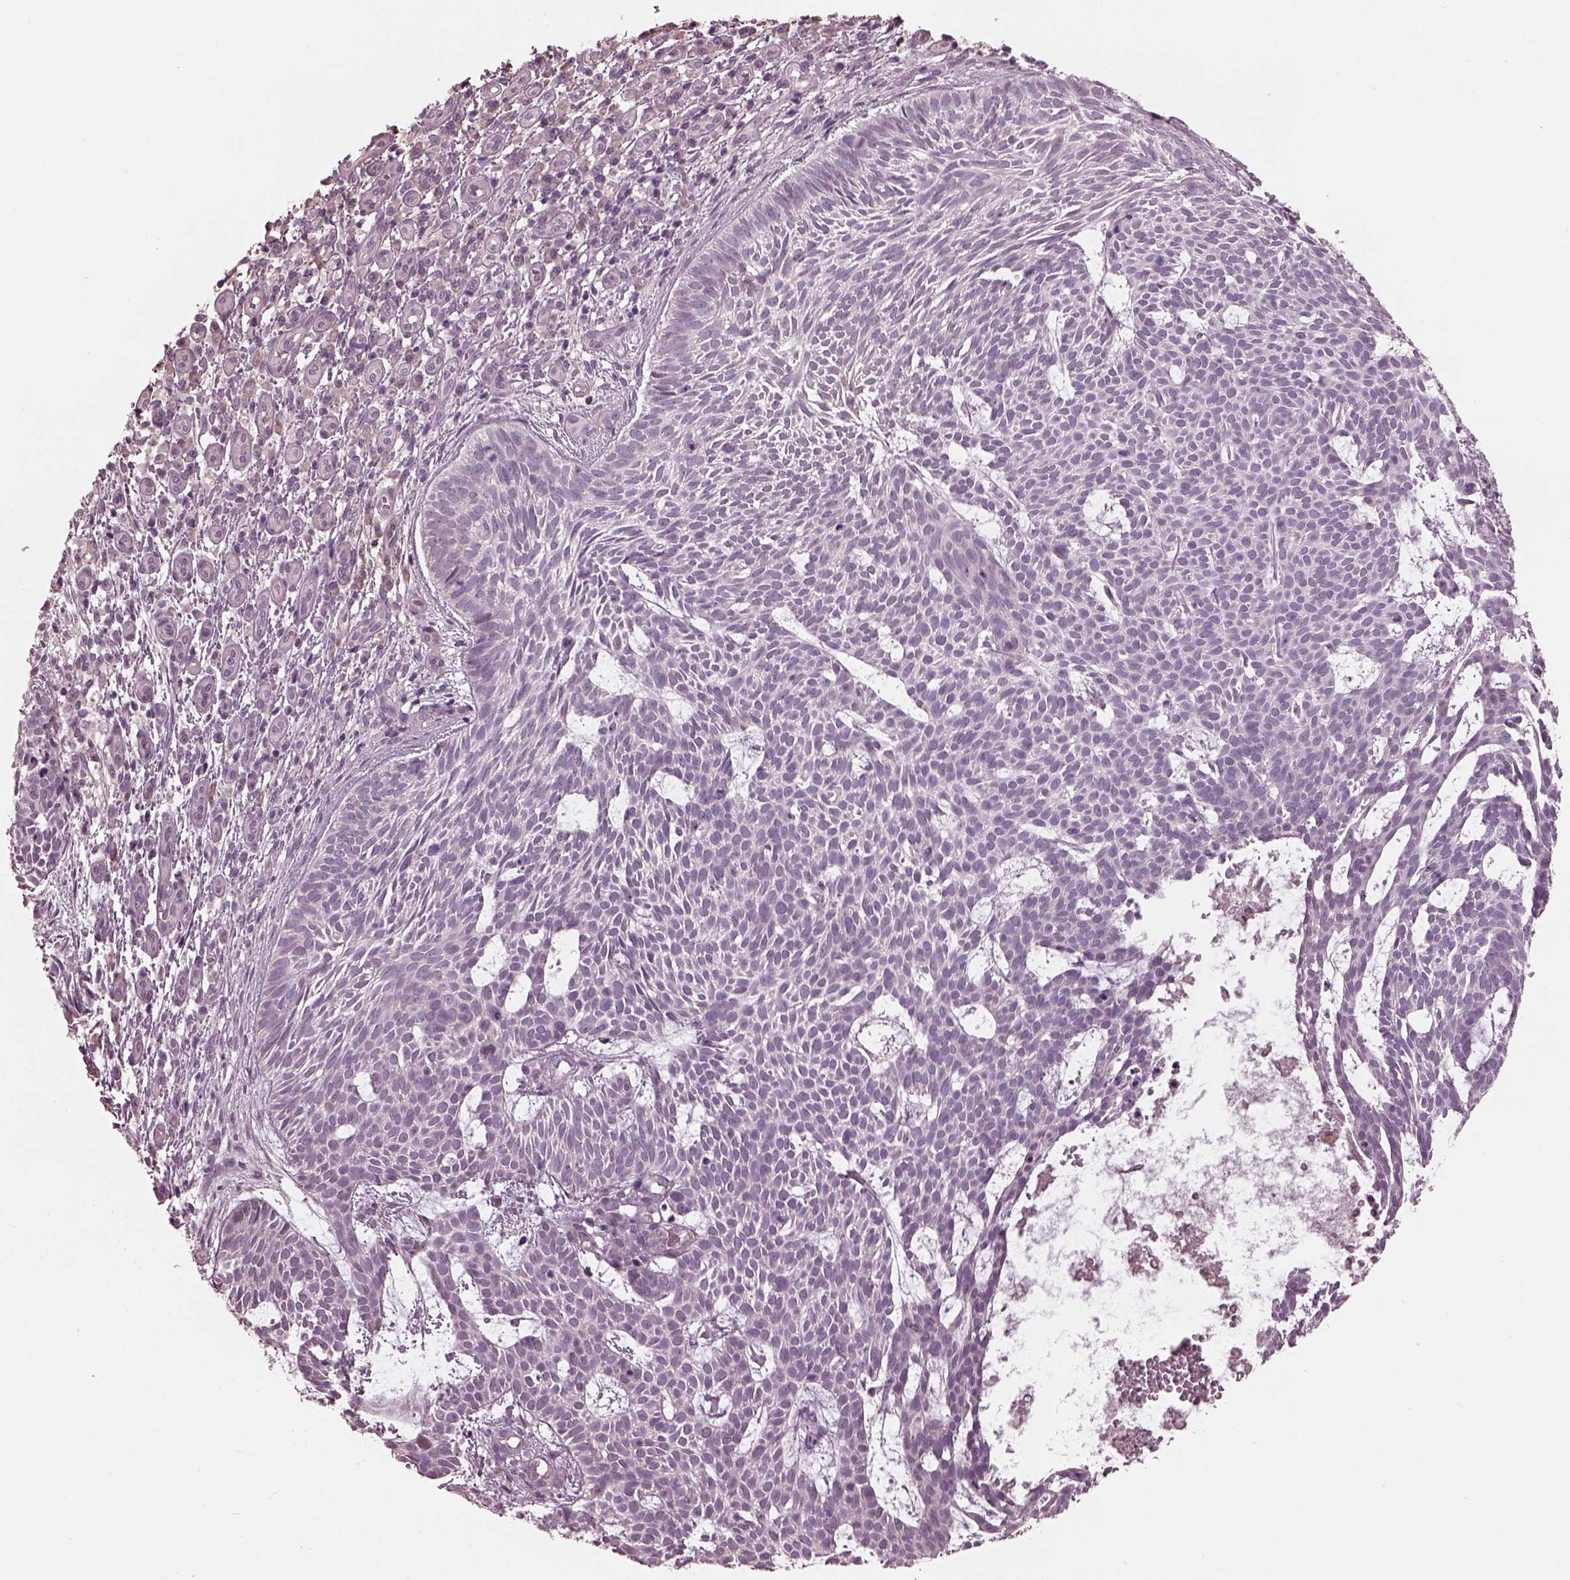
{"staining": {"intensity": "negative", "quantity": "none", "location": "none"}, "tissue": "skin cancer", "cell_type": "Tumor cells", "image_type": "cancer", "snomed": [{"axis": "morphology", "description": "Basal cell carcinoma"}, {"axis": "topography", "description": "Skin"}], "caption": "Photomicrograph shows no significant protein positivity in tumor cells of skin cancer (basal cell carcinoma). (Stains: DAB immunohistochemistry (IHC) with hematoxylin counter stain, Microscopy: brightfield microscopy at high magnification).", "gene": "OPTC", "patient": {"sex": "male", "age": 59}}